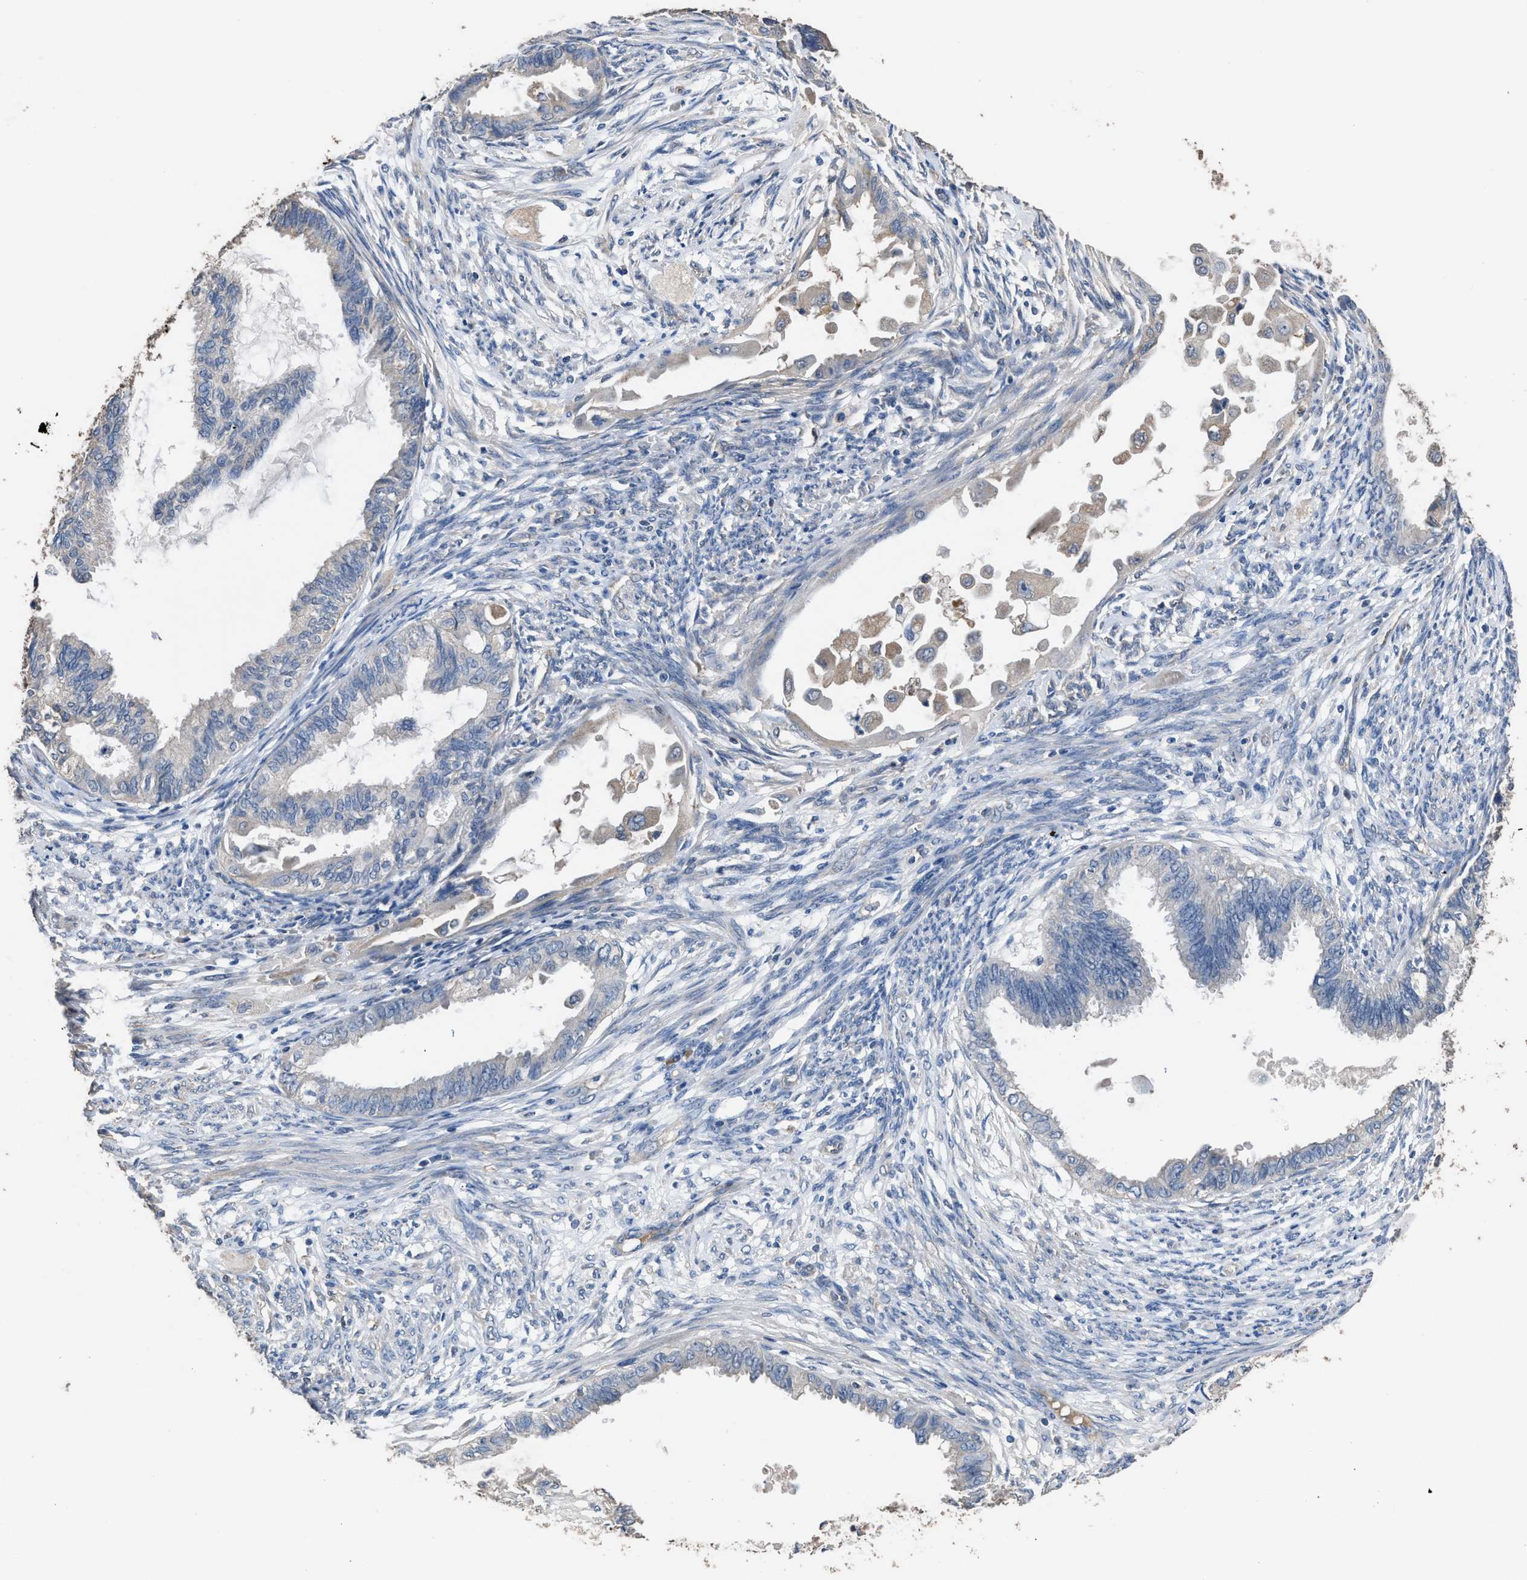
{"staining": {"intensity": "negative", "quantity": "none", "location": "none"}, "tissue": "cervical cancer", "cell_type": "Tumor cells", "image_type": "cancer", "snomed": [{"axis": "morphology", "description": "Normal tissue, NOS"}, {"axis": "morphology", "description": "Adenocarcinoma, NOS"}, {"axis": "topography", "description": "Cervix"}, {"axis": "topography", "description": "Endometrium"}], "caption": "IHC of human cervical cancer (adenocarcinoma) exhibits no staining in tumor cells.", "gene": "ITSN1", "patient": {"sex": "female", "age": 86}}